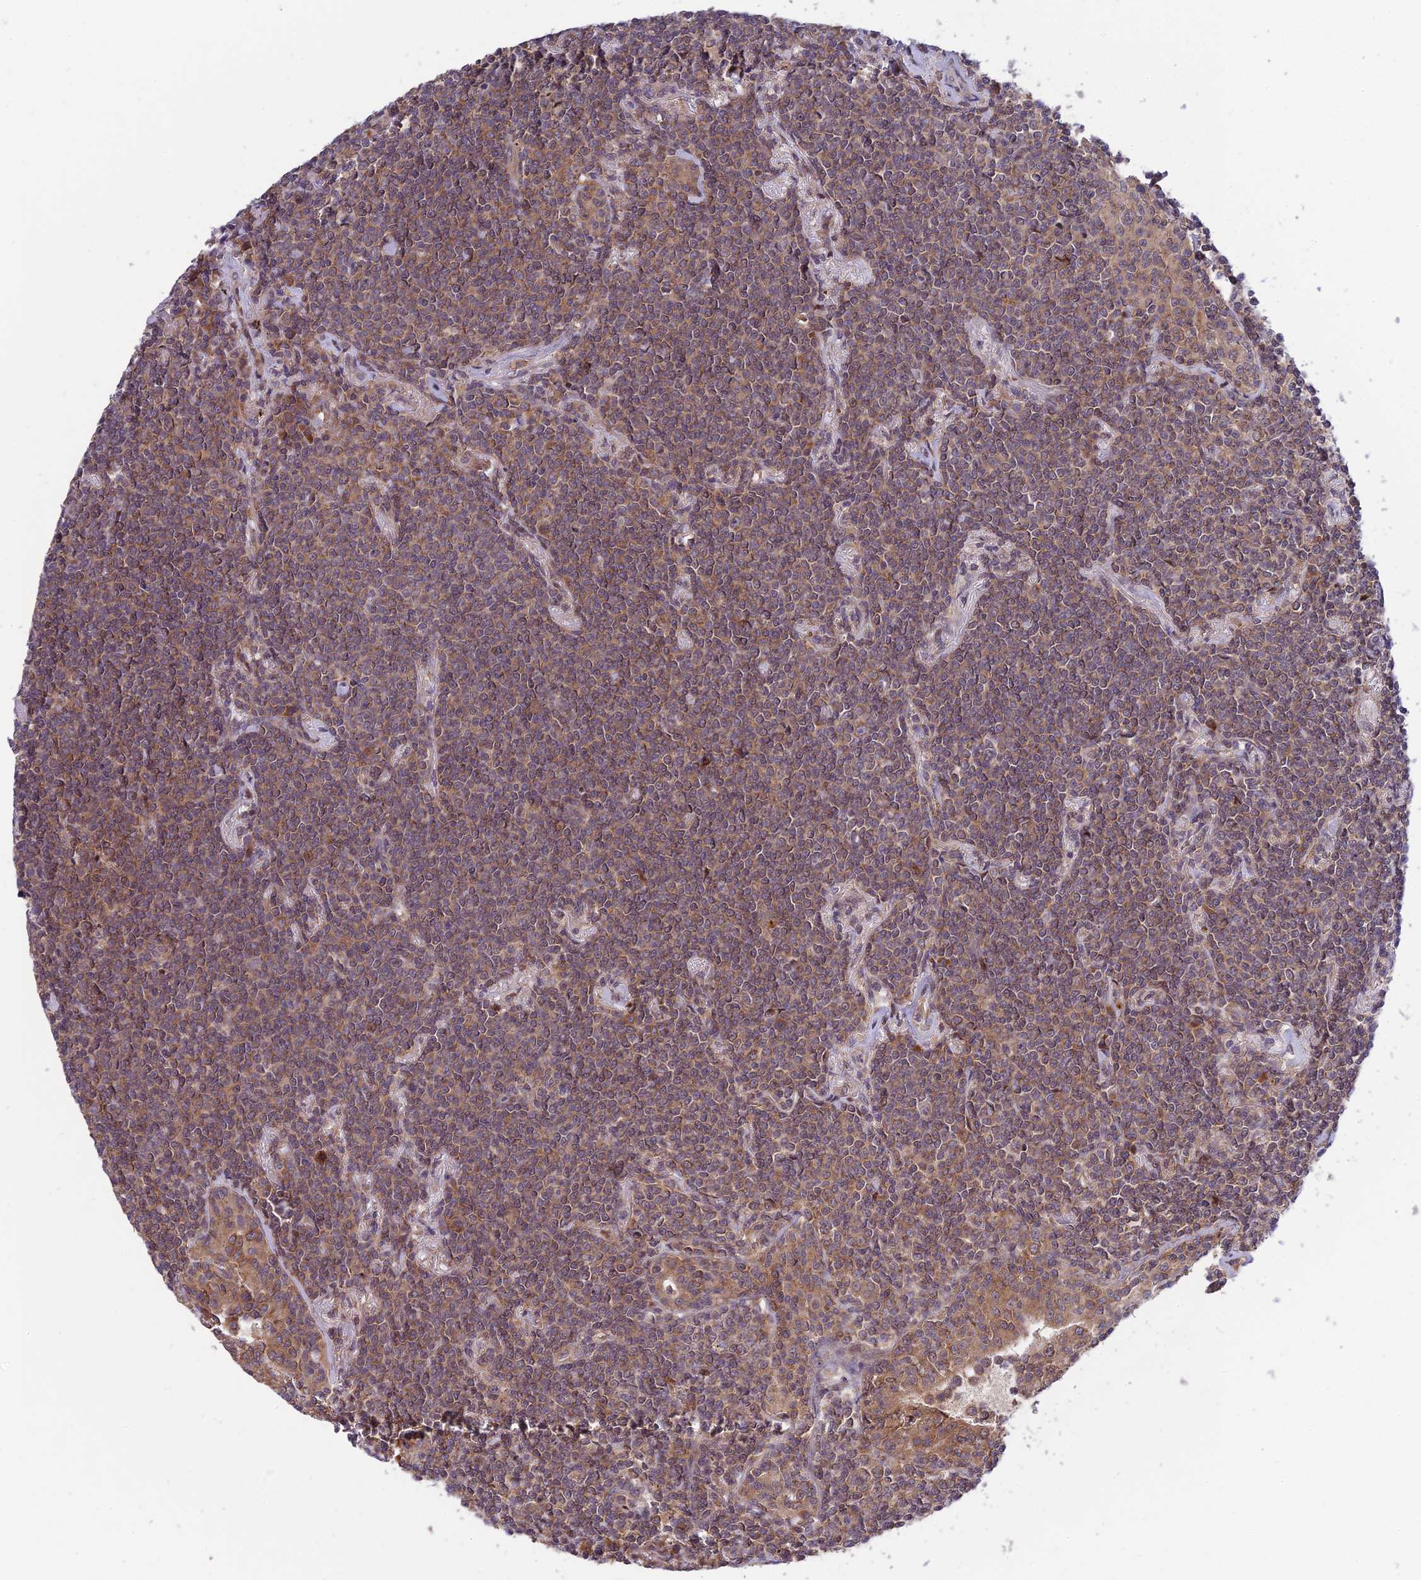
{"staining": {"intensity": "weak", "quantity": ">75%", "location": "cytoplasmic/membranous"}, "tissue": "lymphoma", "cell_type": "Tumor cells", "image_type": "cancer", "snomed": [{"axis": "morphology", "description": "Malignant lymphoma, non-Hodgkin's type, Low grade"}, {"axis": "topography", "description": "Lung"}], "caption": "This micrograph shows IHC staining of low-grade malignant lymphoma, non-Hodgkin's type, with low weak cytoplasmic/membranous positivity in approximately >75% of tumor cells.", "gene": "PLEKHG2", "patient": {"sex": "female", "age": 71}}